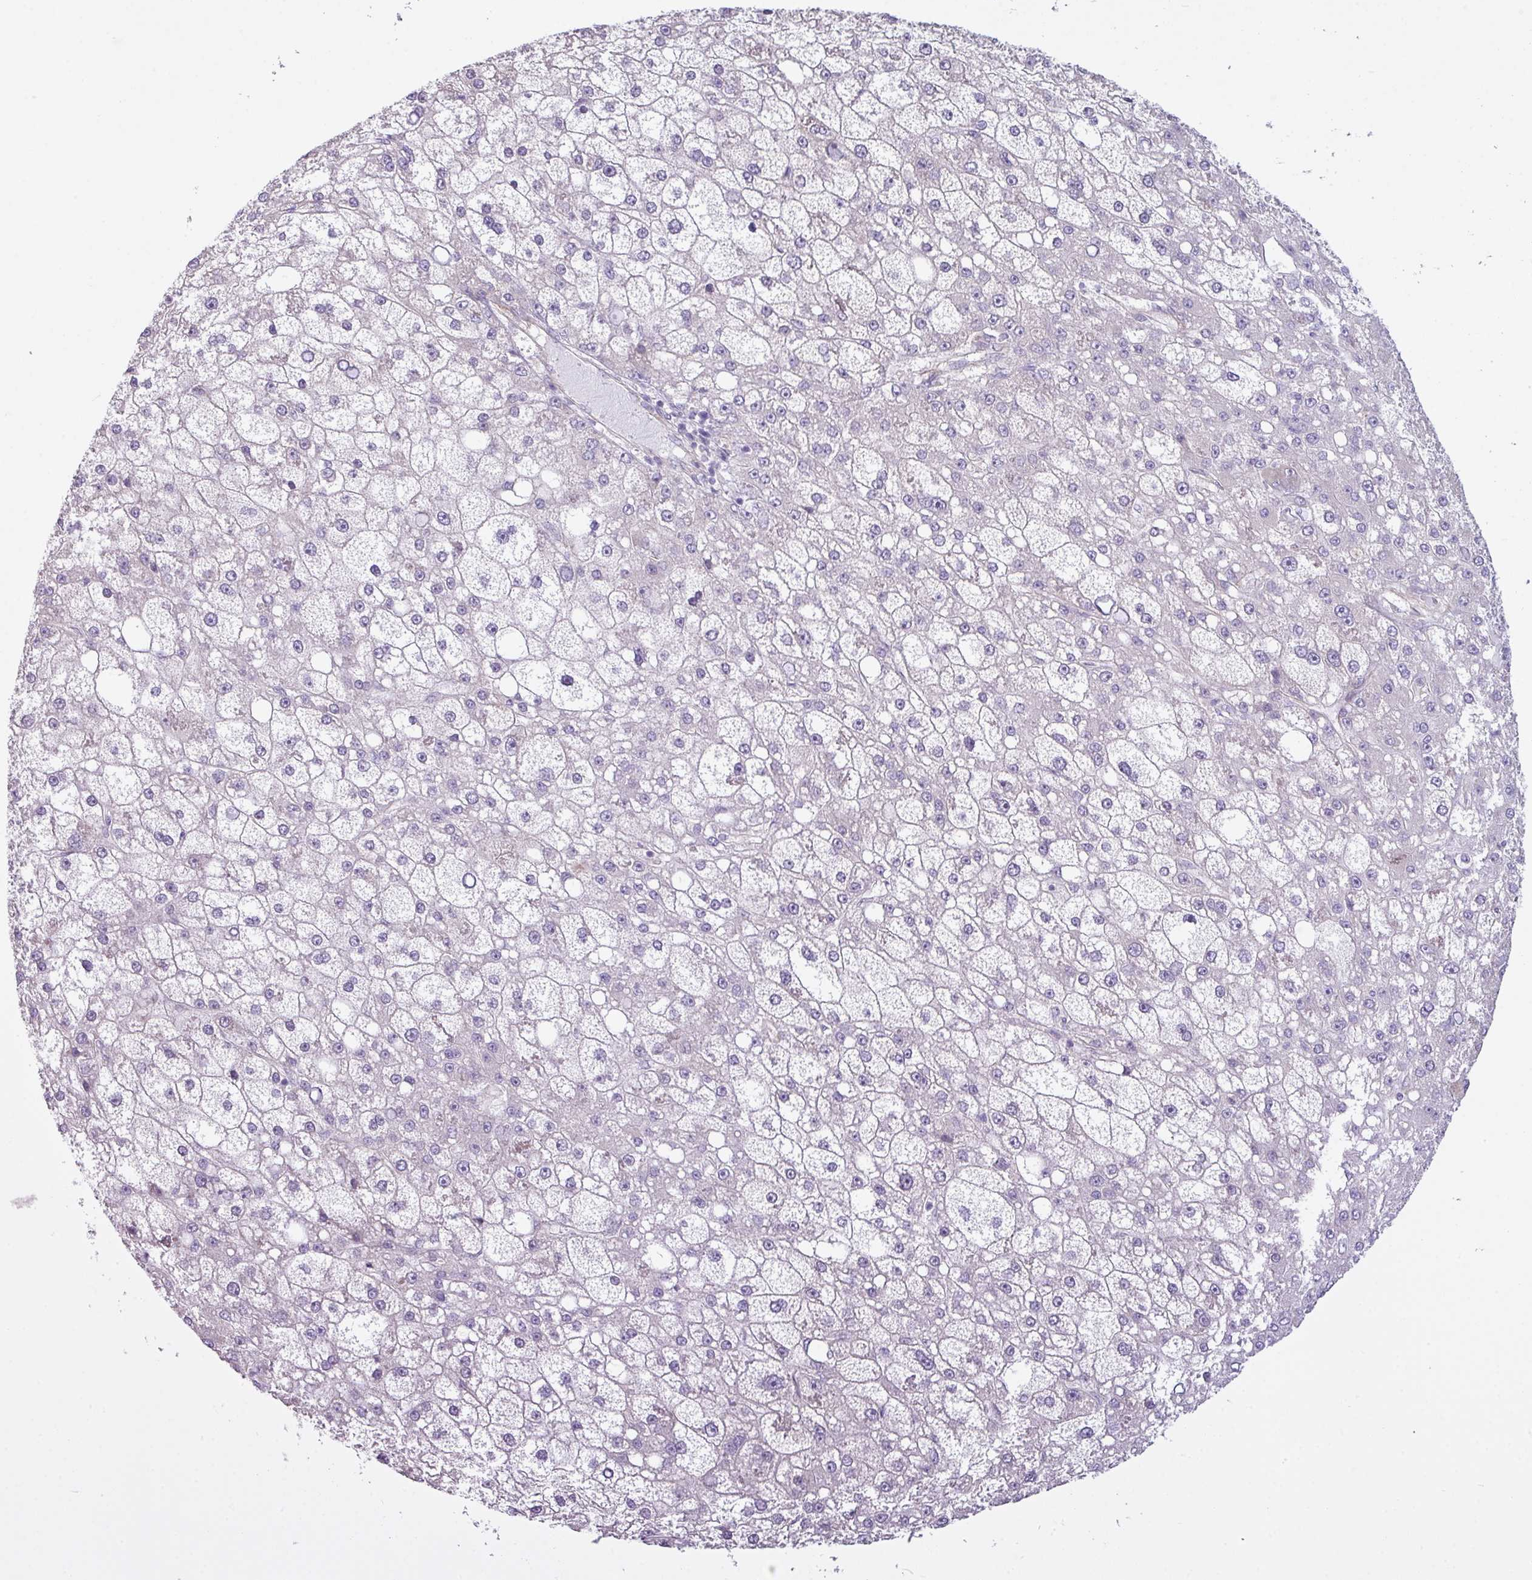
{"staining": {"intensity": "negative", "quantity": "none", "location": "none"}, "tissue": "liver cancer", "cell_type": "Tumor cells", "image_type": "cancer", "snomed": [{"axis": "morphology", "description": "Carcinoma, Hepatocellular, NOS"}, {"axis": "topography", "description": "Liver"}], "caption": "Immunohistochemistry micrograph of neoplastic tissue: human liver cancer stained with DAB (3,3'-diaminobenzidine) demonstrates no significant protein positivity in tumor cells.", "gene": "CAMK2B", "patient": {"sex": "male", "age": 67}}